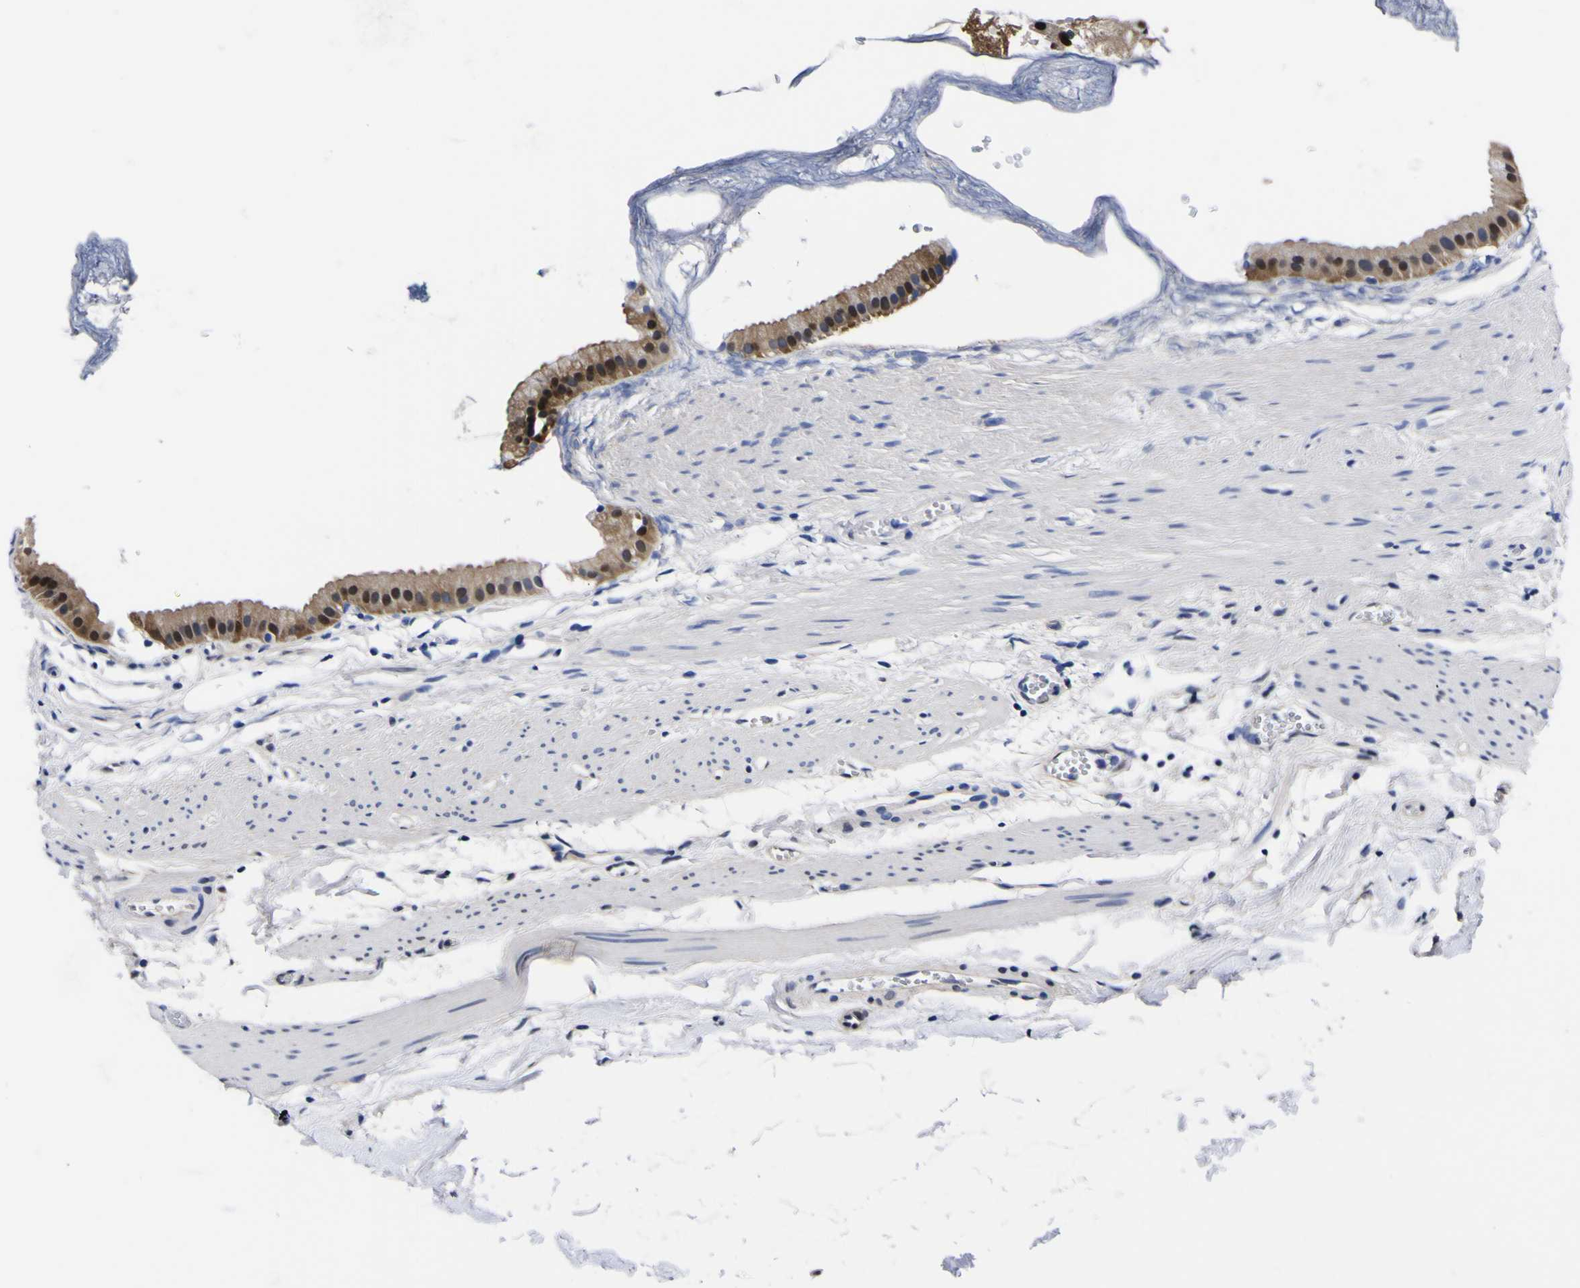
{"staining": {"intensity": "moderate", "quantity": "25%-75%", "location": "cytoplasmic/membranous,nuclear"}, "tissue": "gallbladder", "cell_type": "Glandular cells", "image_type": "normal", "snomed": [{"axis": "morphology", "description": "Normal tissue, NOS"}, {"axis": "topography", "description": "Gallbladder"}], "caption": "The histopathology image displays a brown stain indicating the presence of a protein in the cytoplasmic/membranous,nuclear of glandular cells in gallbladder.", "gene": "FAM110B", "patient": {"sex": "female", "age": 64}}